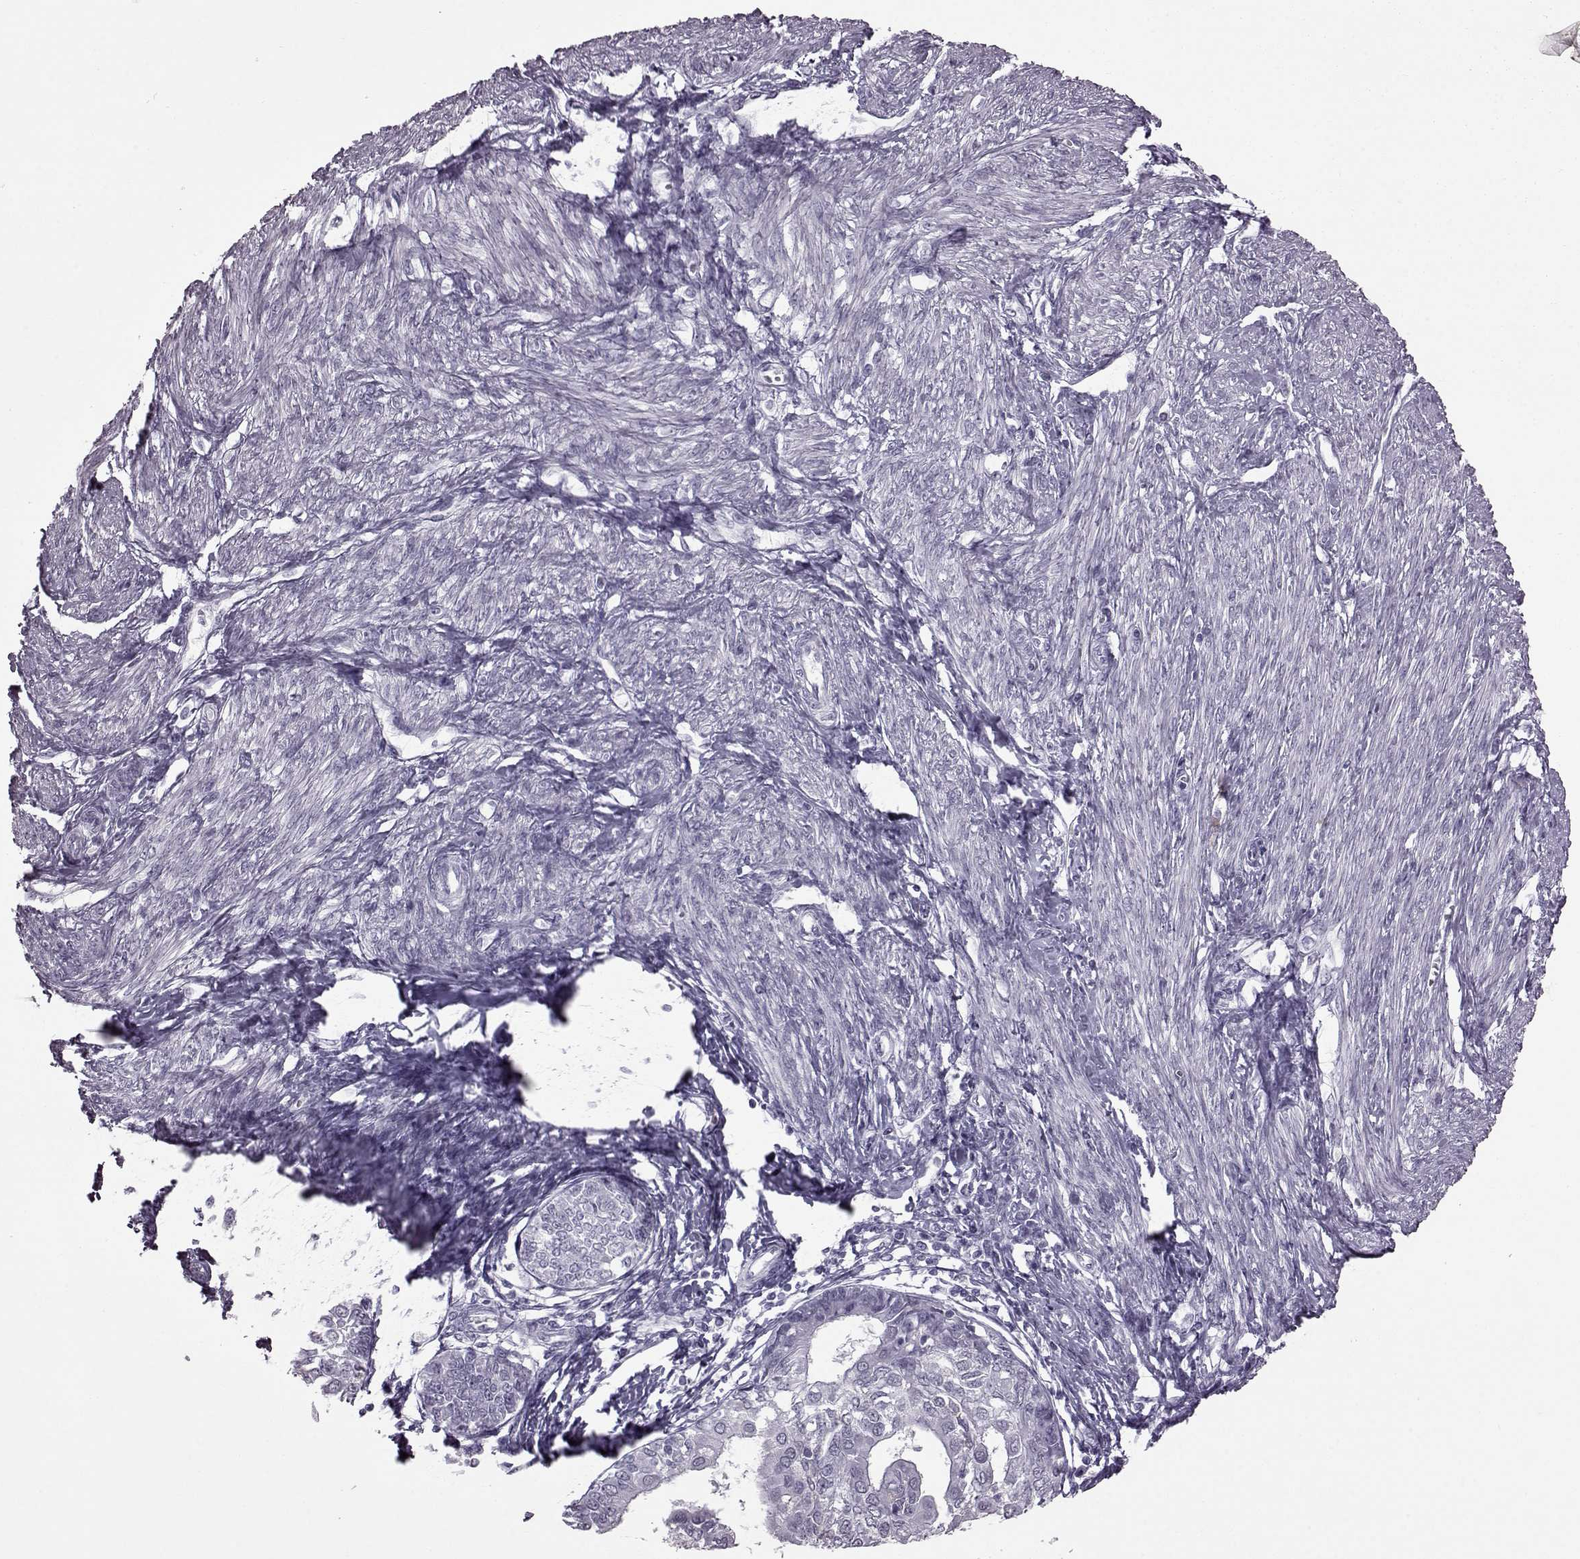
{"staining": {"intensity": "negative", "quantity": "none", "location": "none"}, "tissue": "endometrial cancer", "cell_type": "Tumor cells", "image_type": "cancer", "snomed": [{"axis": "morphology", "description": "Adenocarcinoma, NOS"}, {"axis": "topography", "description": "Endometrium"}], "caption": "DAB (3,3'-diaminobenzidine) immunohistochemical staining of adenocarcinoma (endometrial) shows no significant positivity in tumor cells.", "gene": "SLC28A2", "patient": {"sex": "female", "age": 68}}